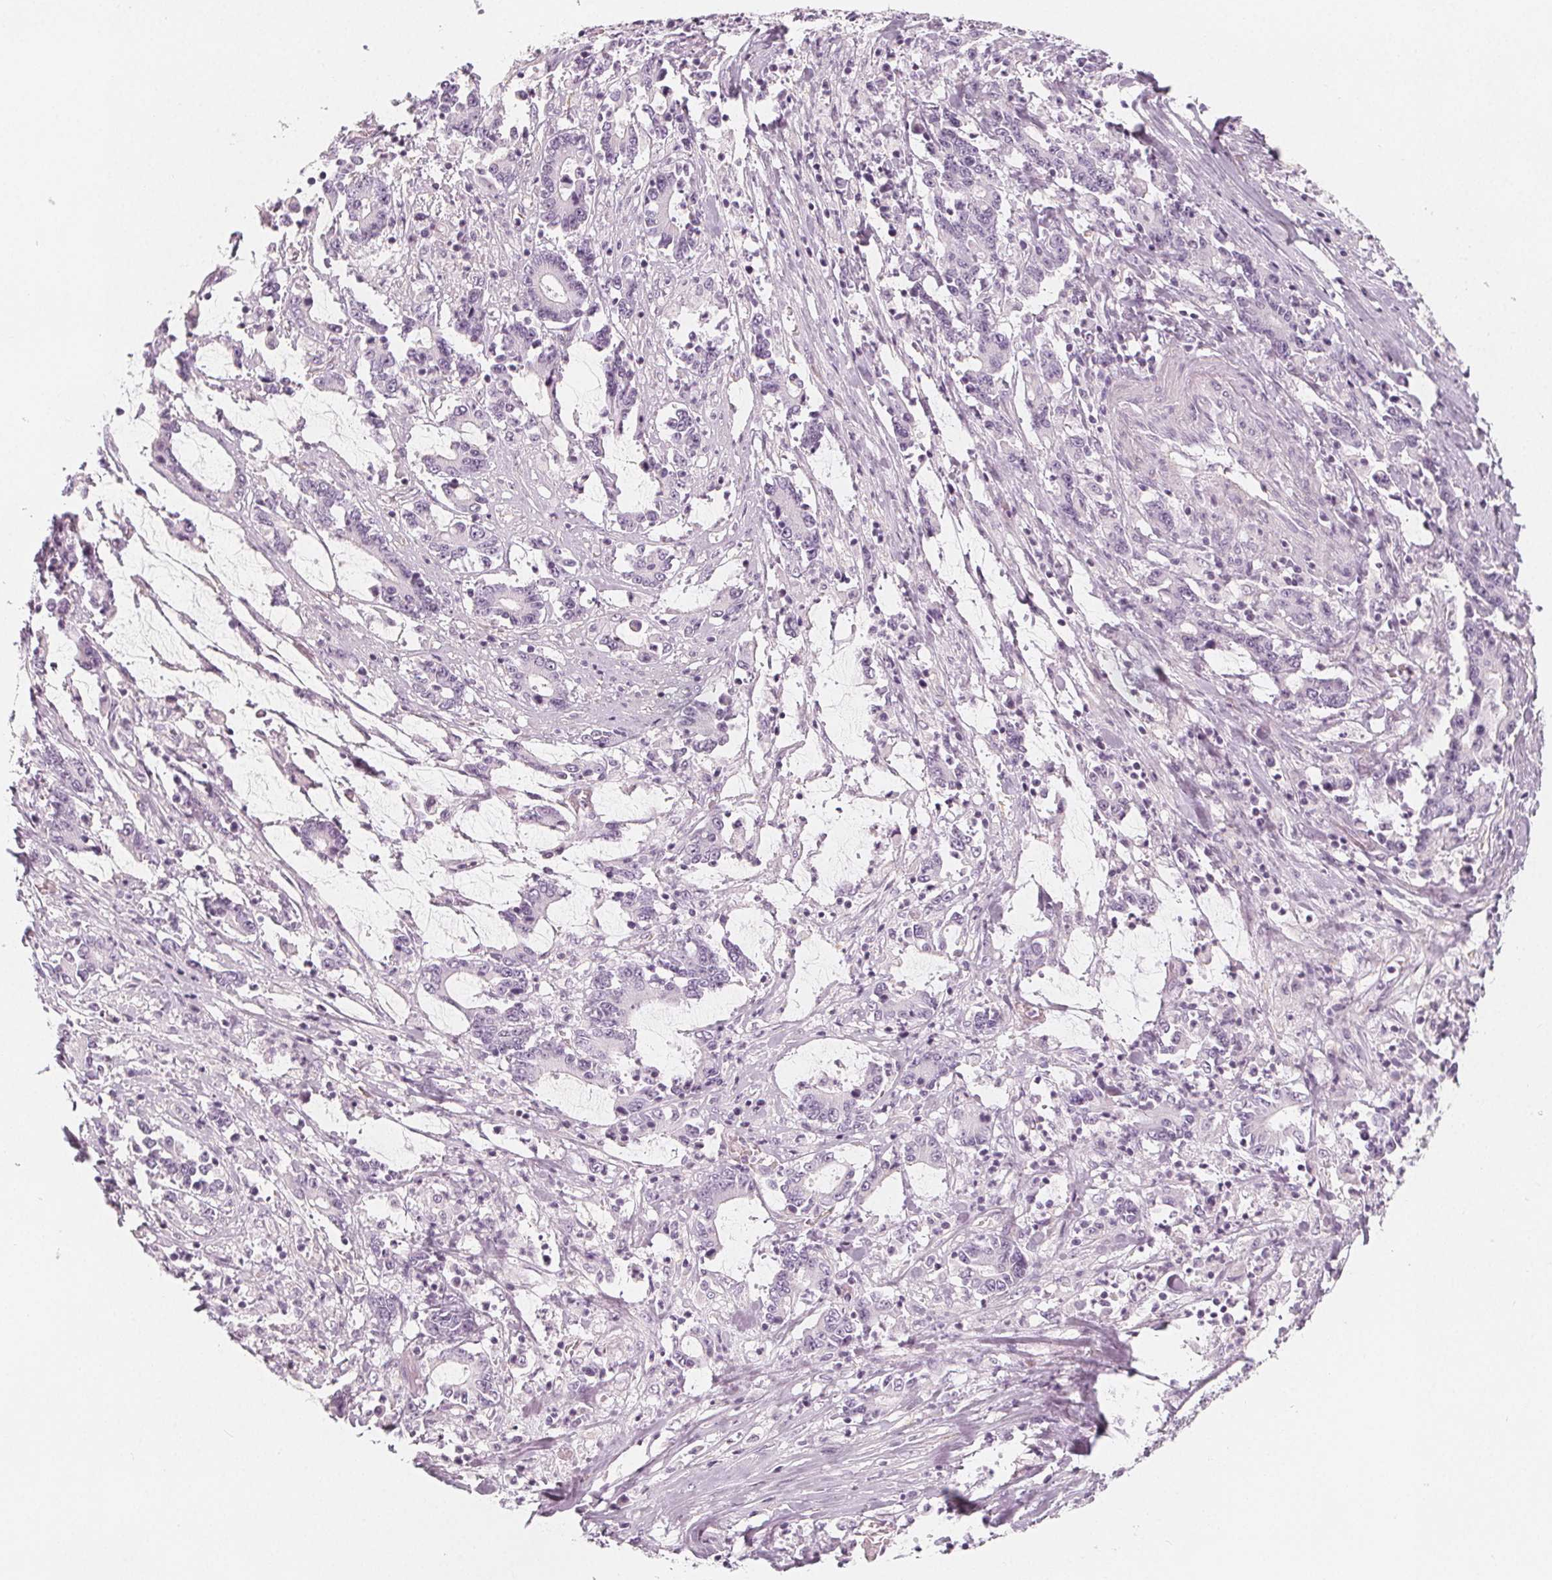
{"staining": {"intensity": "negative", "quantity": "none", "location": "none"}, "tissue": "stomach cancer", "cell_type": "Tumor cells", "image_type": "cancer", "snomed": [{"axis": "morphology", "description": "Adenocarcinoma, NOS"}, {"axis": "topography", "description": "Stomach, upper"}], "caption": "An image of human stomach adenocarcinoma is negative for staining in tumor cells. (DAB (3,3'-diaminobenzidine) IHC visualized using brightfield microscopy, high magnification).", "gene": "MAP1A", "patient": {"sex": "male", "age": 68}}